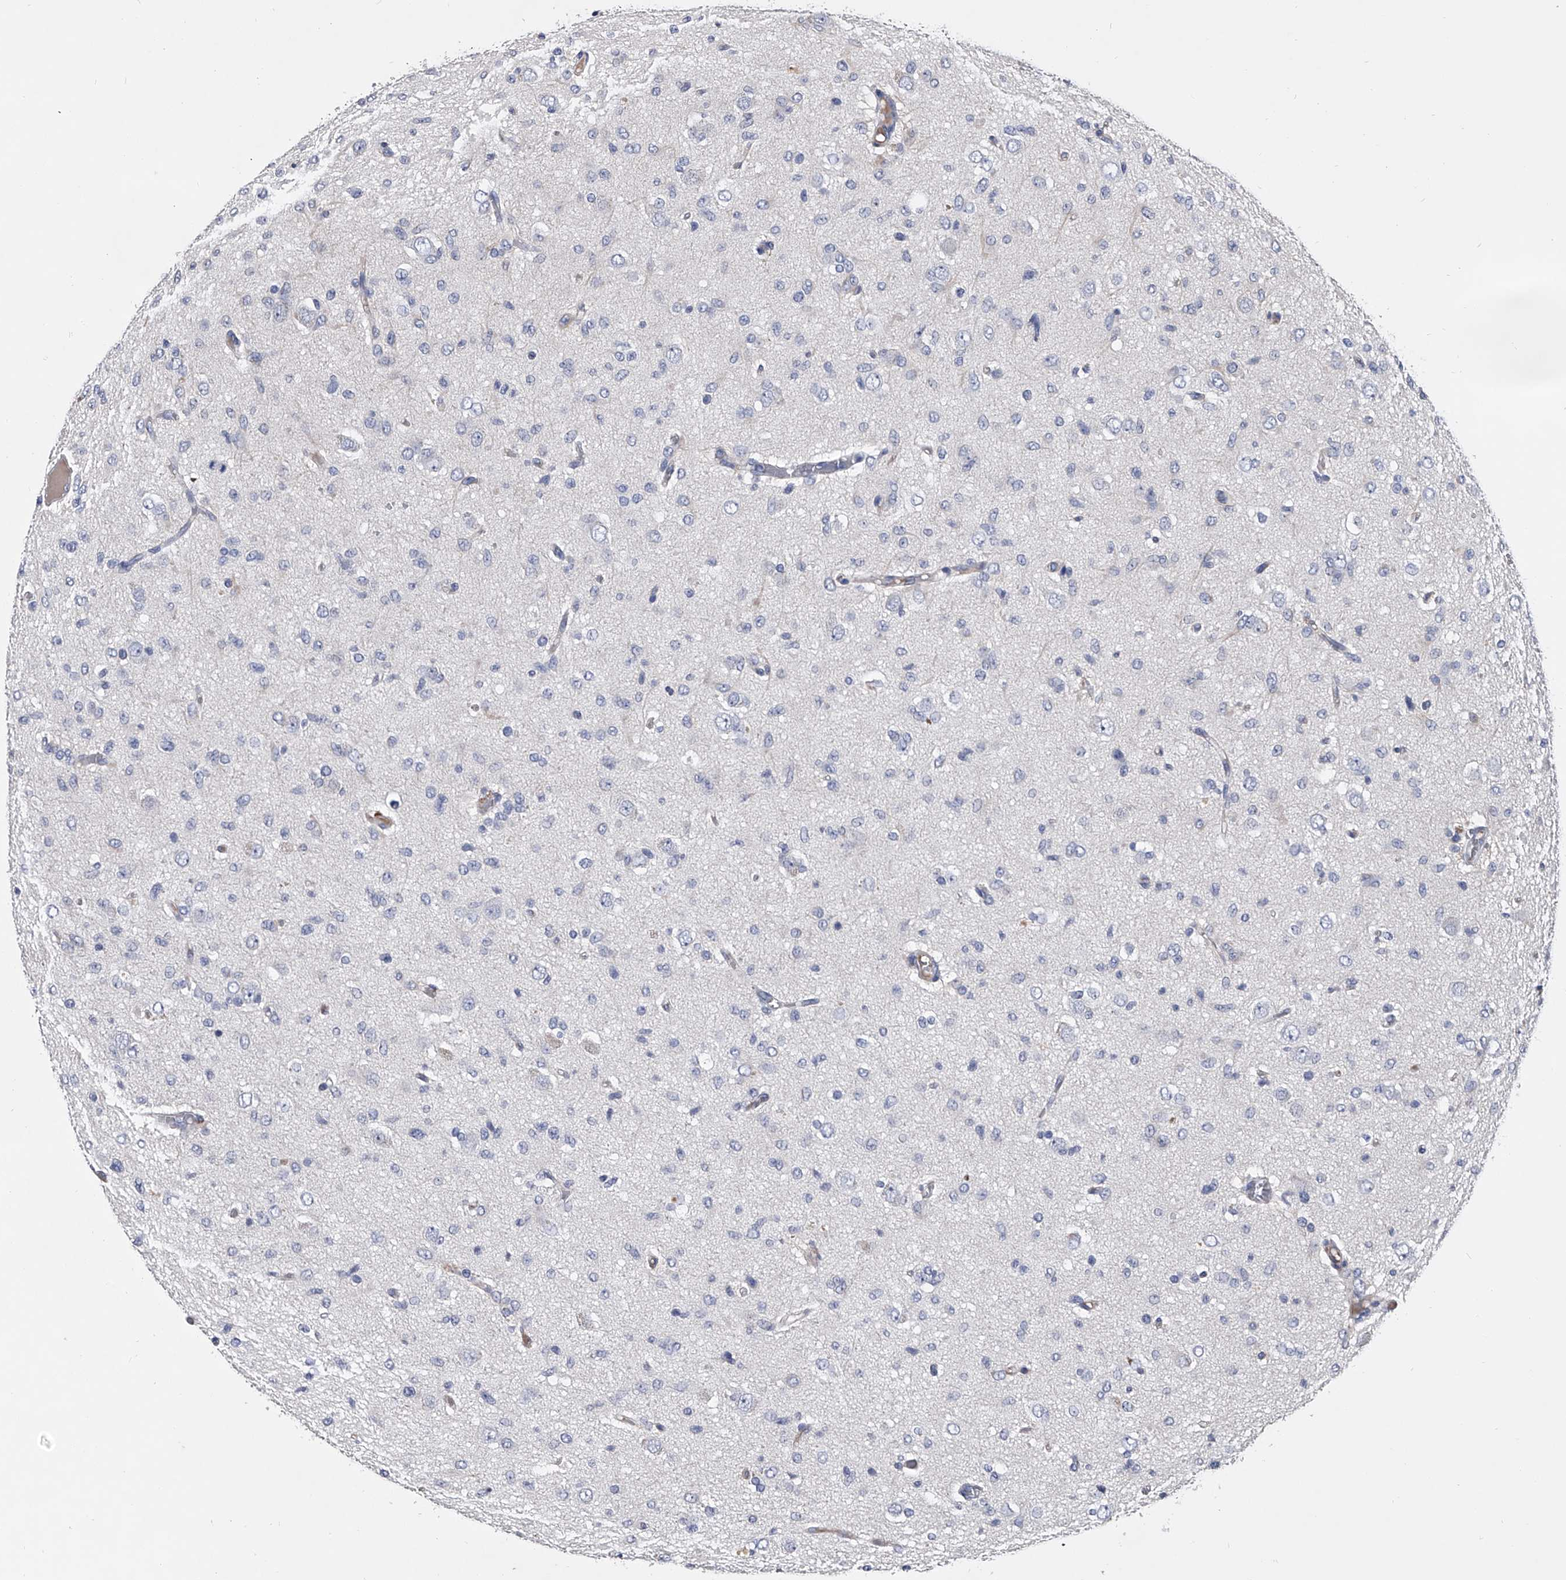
{"staining": {"intensity": "negative", "quantity": "none", "location": "none"}, "tissue": "glioma", "cell_type": "Tumor cells", "image_type": "cancer", "snomed": [{"axis": "morphology", "description": "Glioma, malignant, High grade"}, {"axis": "topography", "description": "Brain"}], "caption": "A high-resolution micrograph shows IHC staining of malignant glioma (high-grade), which displays no significant staining in tumor cells.", "gene": "EFCAB7", "patient": {"sex": "female", "age": 59}}